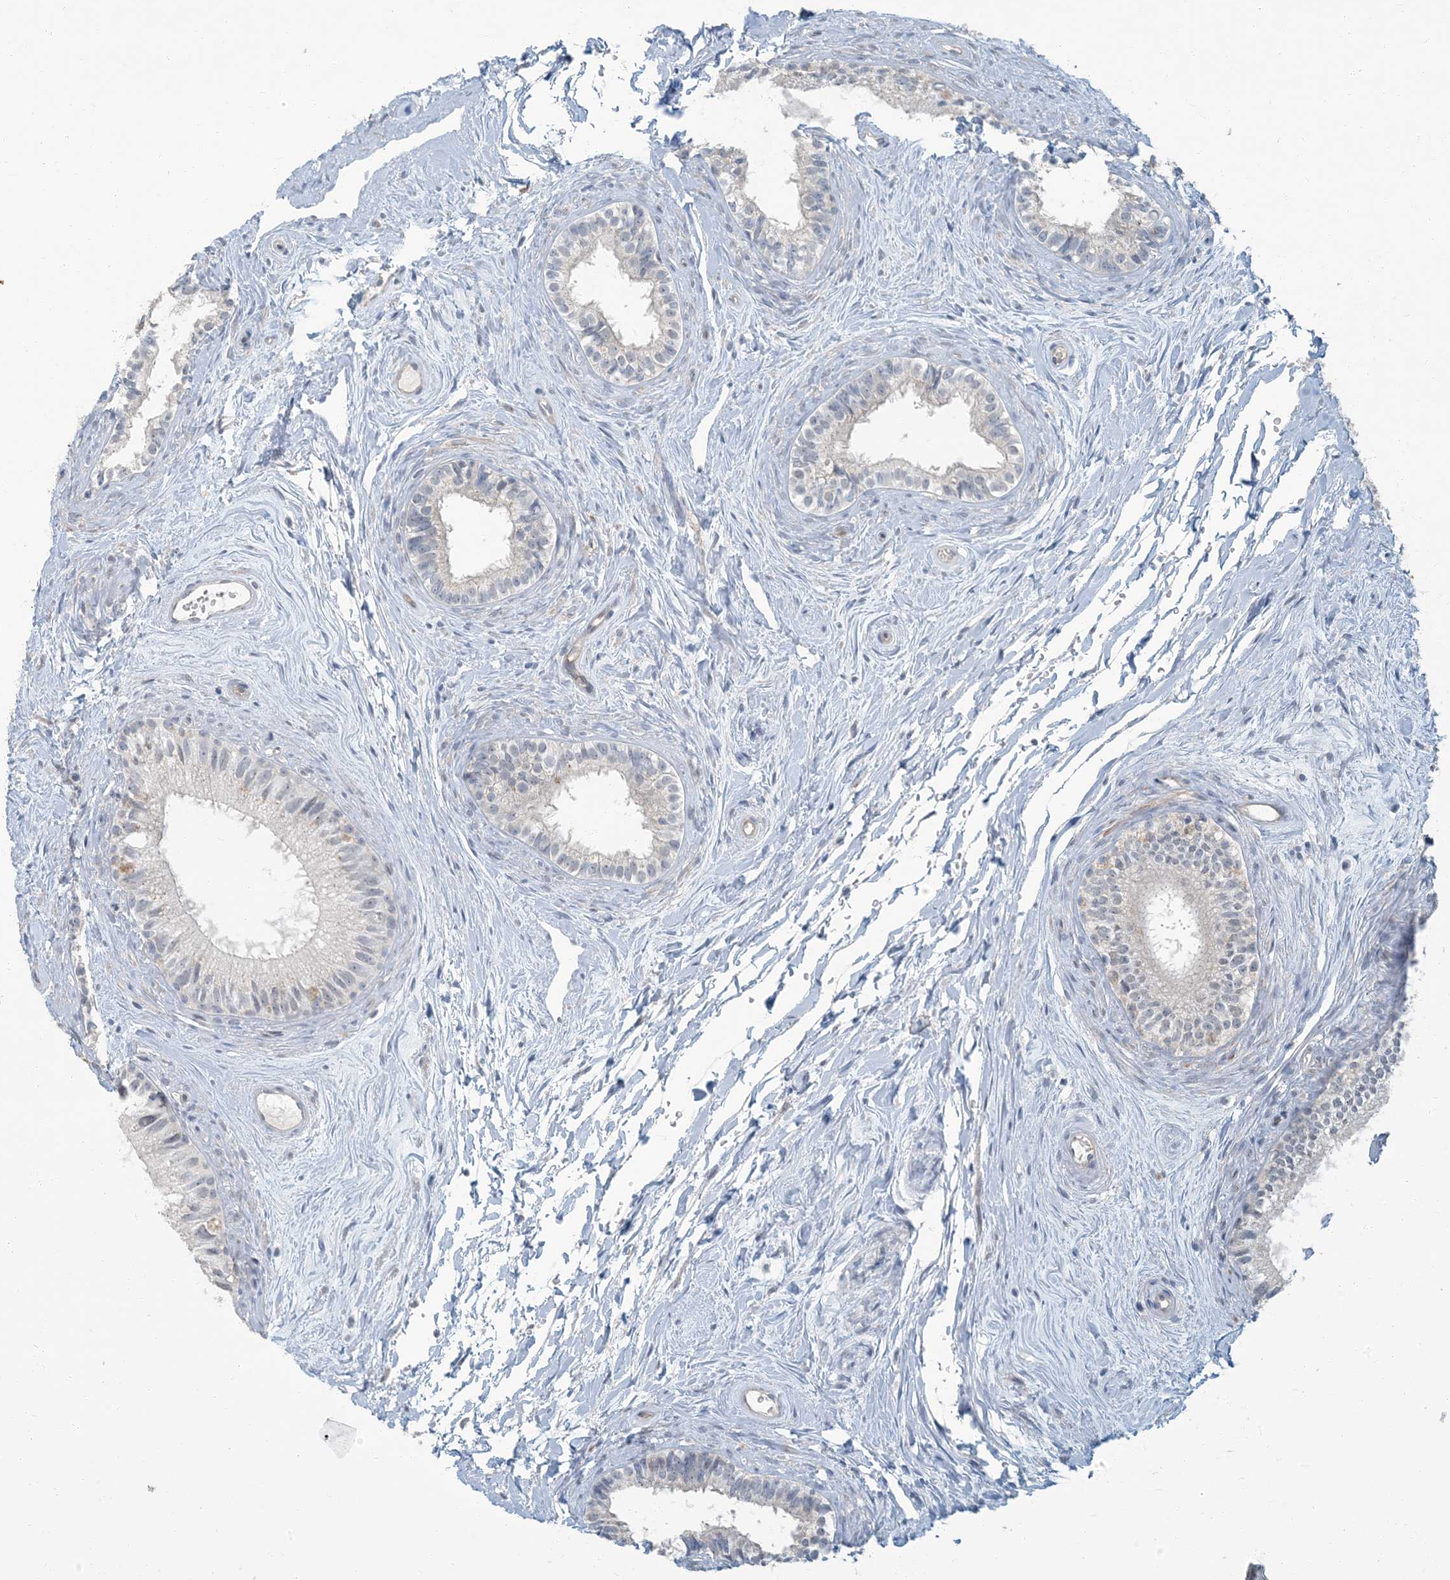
{"staining": {"intensity": "negative", "quantity": "none", "location": "none"}, "tissue": "epididymis", "cell_type": "Glandular cells", "image_type": "normal", "snomed": [{"axis": "morphology", "description": "Normal tissue, NOS"}, {"axis": "topography", "description": "Epididymis"}], "caption": "DAB immunohistochemical staining of unremarkable epididymis displays no significant staining in glandular cells.", "gene": "EPHA4", "patient": {"sex": "male", "age": 71}}